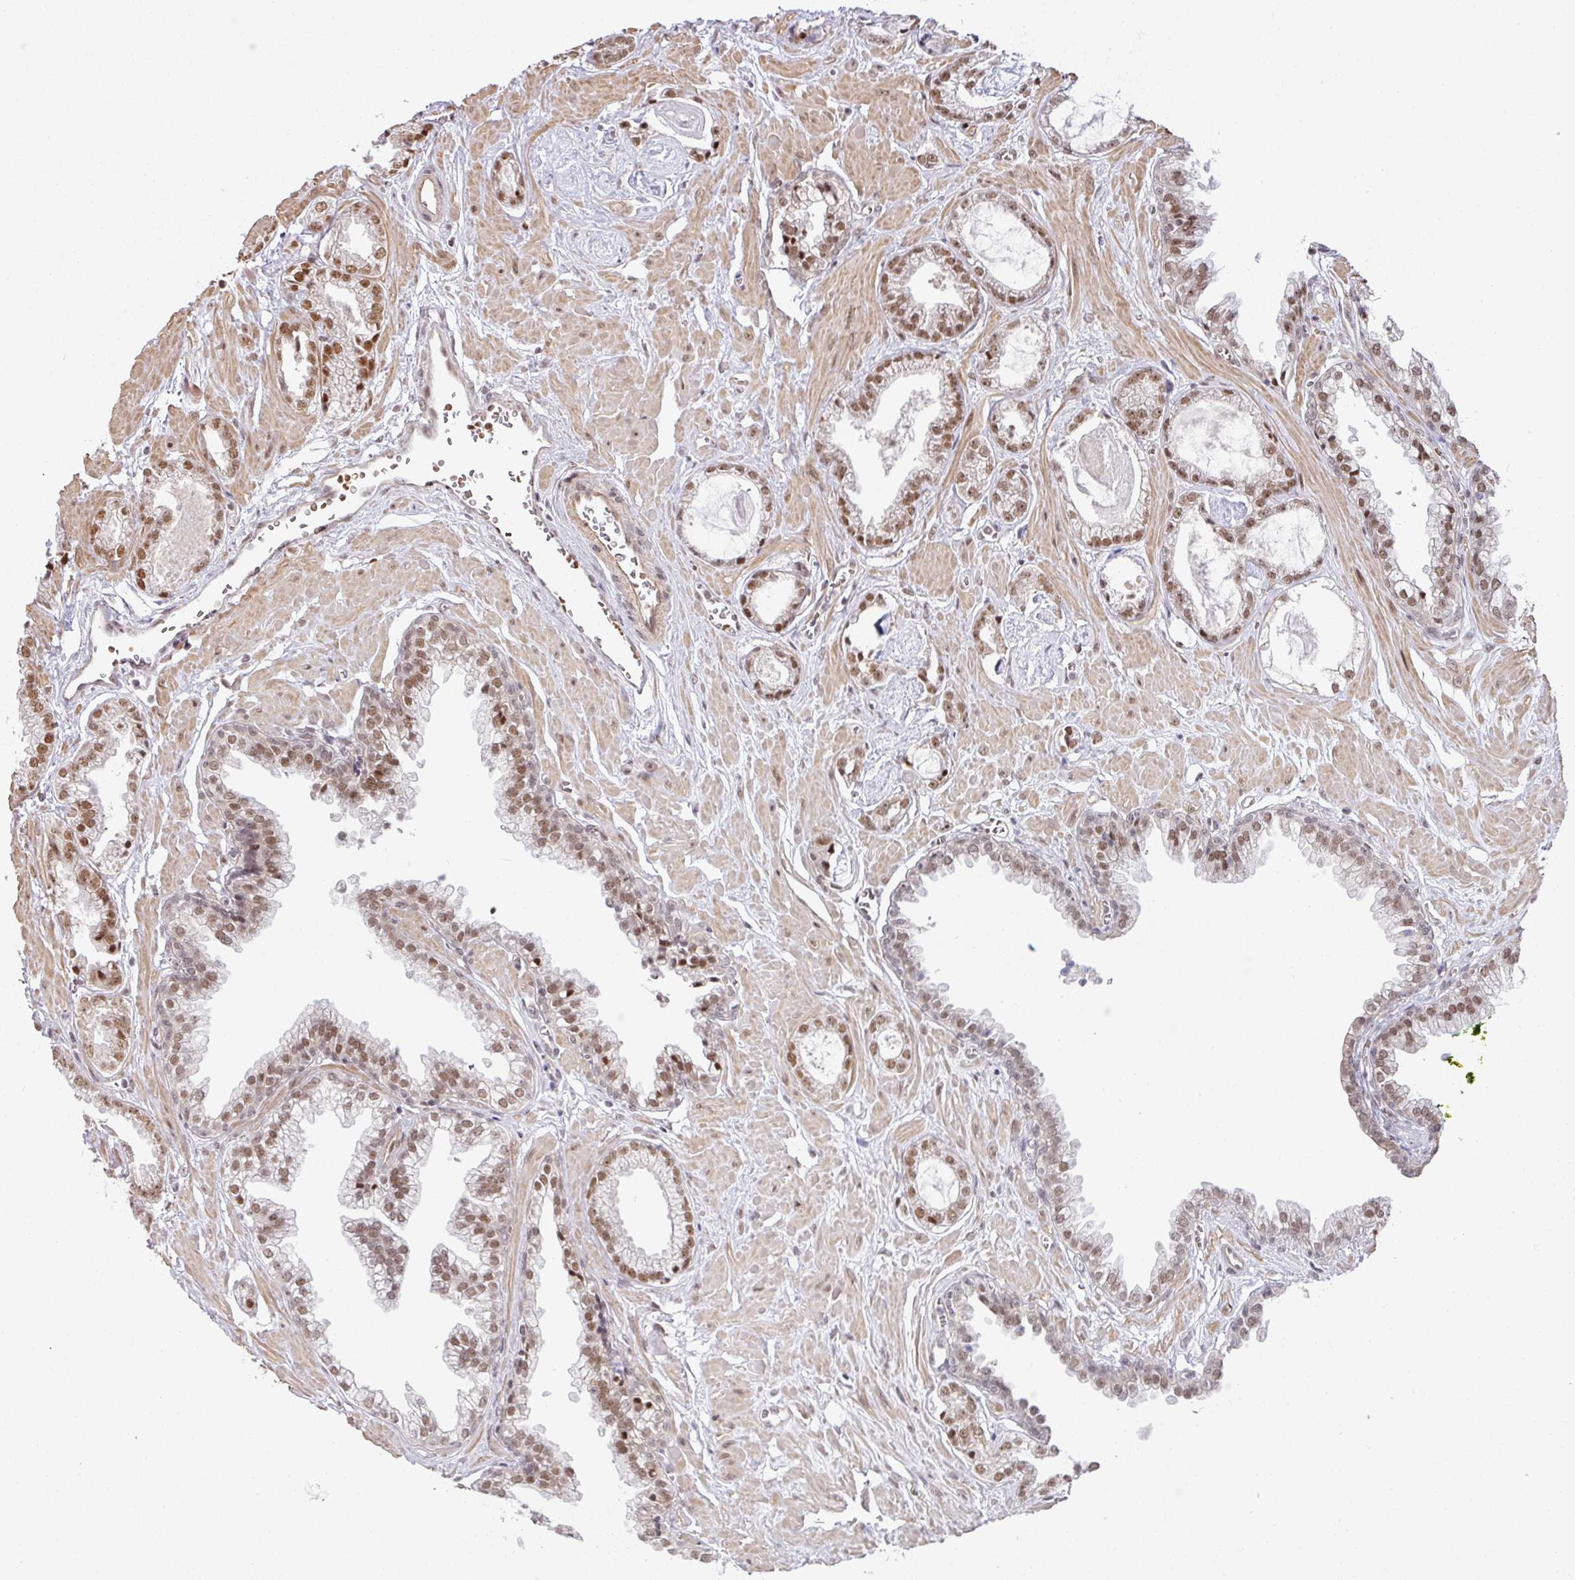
{"staining": {"intensity": "moderate", "quantity": ">75%", "location": "nuclear"}, "tissue": "prostate cancer", "cell_type": "Tumor cells", "image_type": "cancer", "snomed": [{"axis": "morphology", "description": "Adenocarcinoma, Low grade"}, {"axis": "topography", "description": "Prostate"}], "caption": "Human low-grade adenocarcinoma (prostate) stained with a protein marker shows moderate staining in tumor cells.", "gene": "NCOA5", "patient": {"sex": "male", "age": 60}}